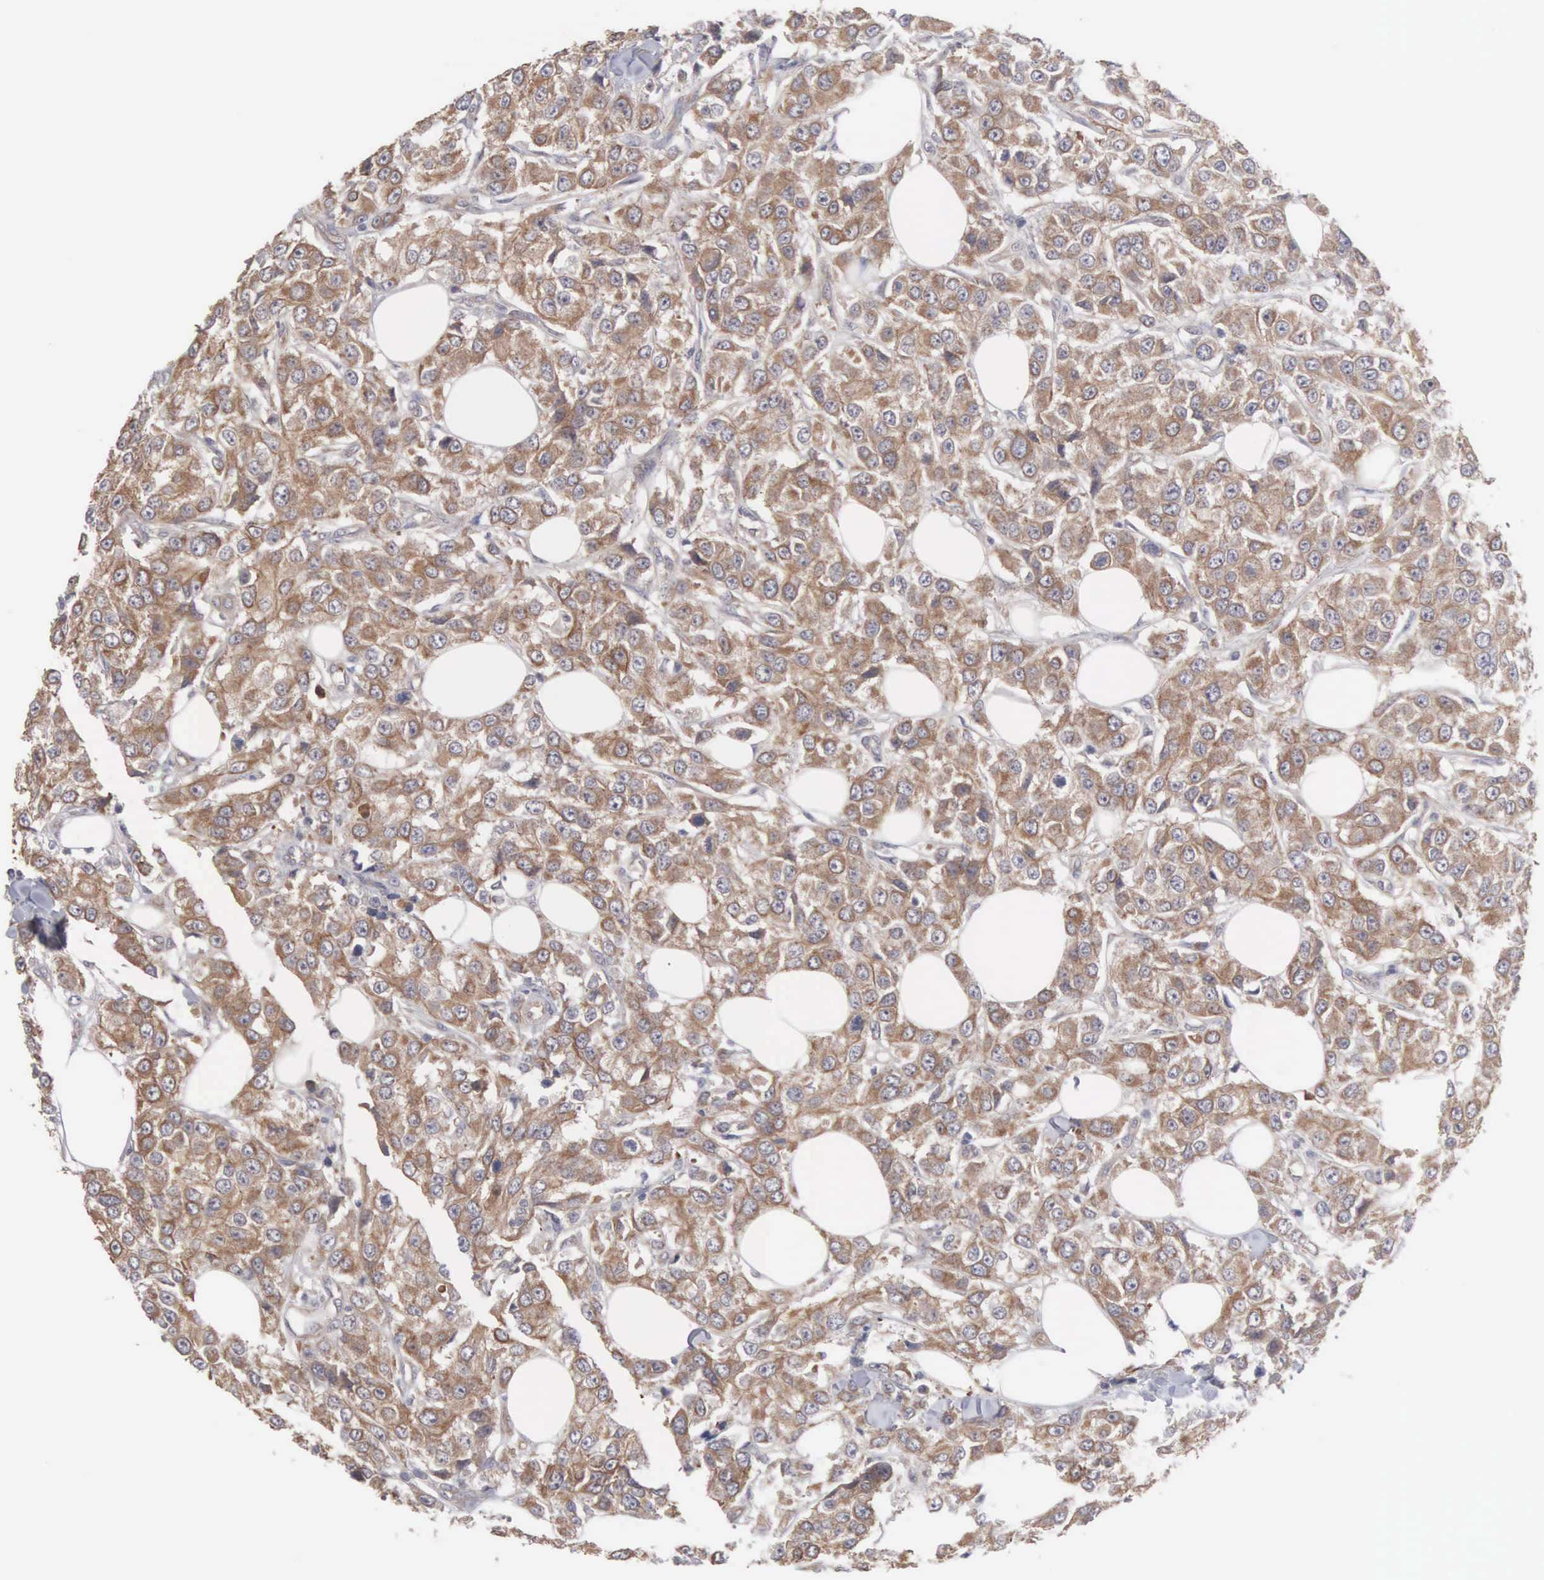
{"staining": {"intensity": "moderate", "quantity": ">75%", "location": "cytoplasmic/membranous"}, "tissue": "breast cancer", "cell_type": "Tumor cells", "image_type": "cancer", "snomed": [{"axis": "morphology", "description": "Duct carcinoma"}, {"axis": "topography", "description": "Breast"}], "caption": "Brown immunohistochemical staining in human infiltrating ductal carcinoma (breast) exhibits moderate cytoplasmic/membranous staining in approximately >75% of tumor cells.", "gene": "INF2", "patient": {"sex": "female", "age": 58}}